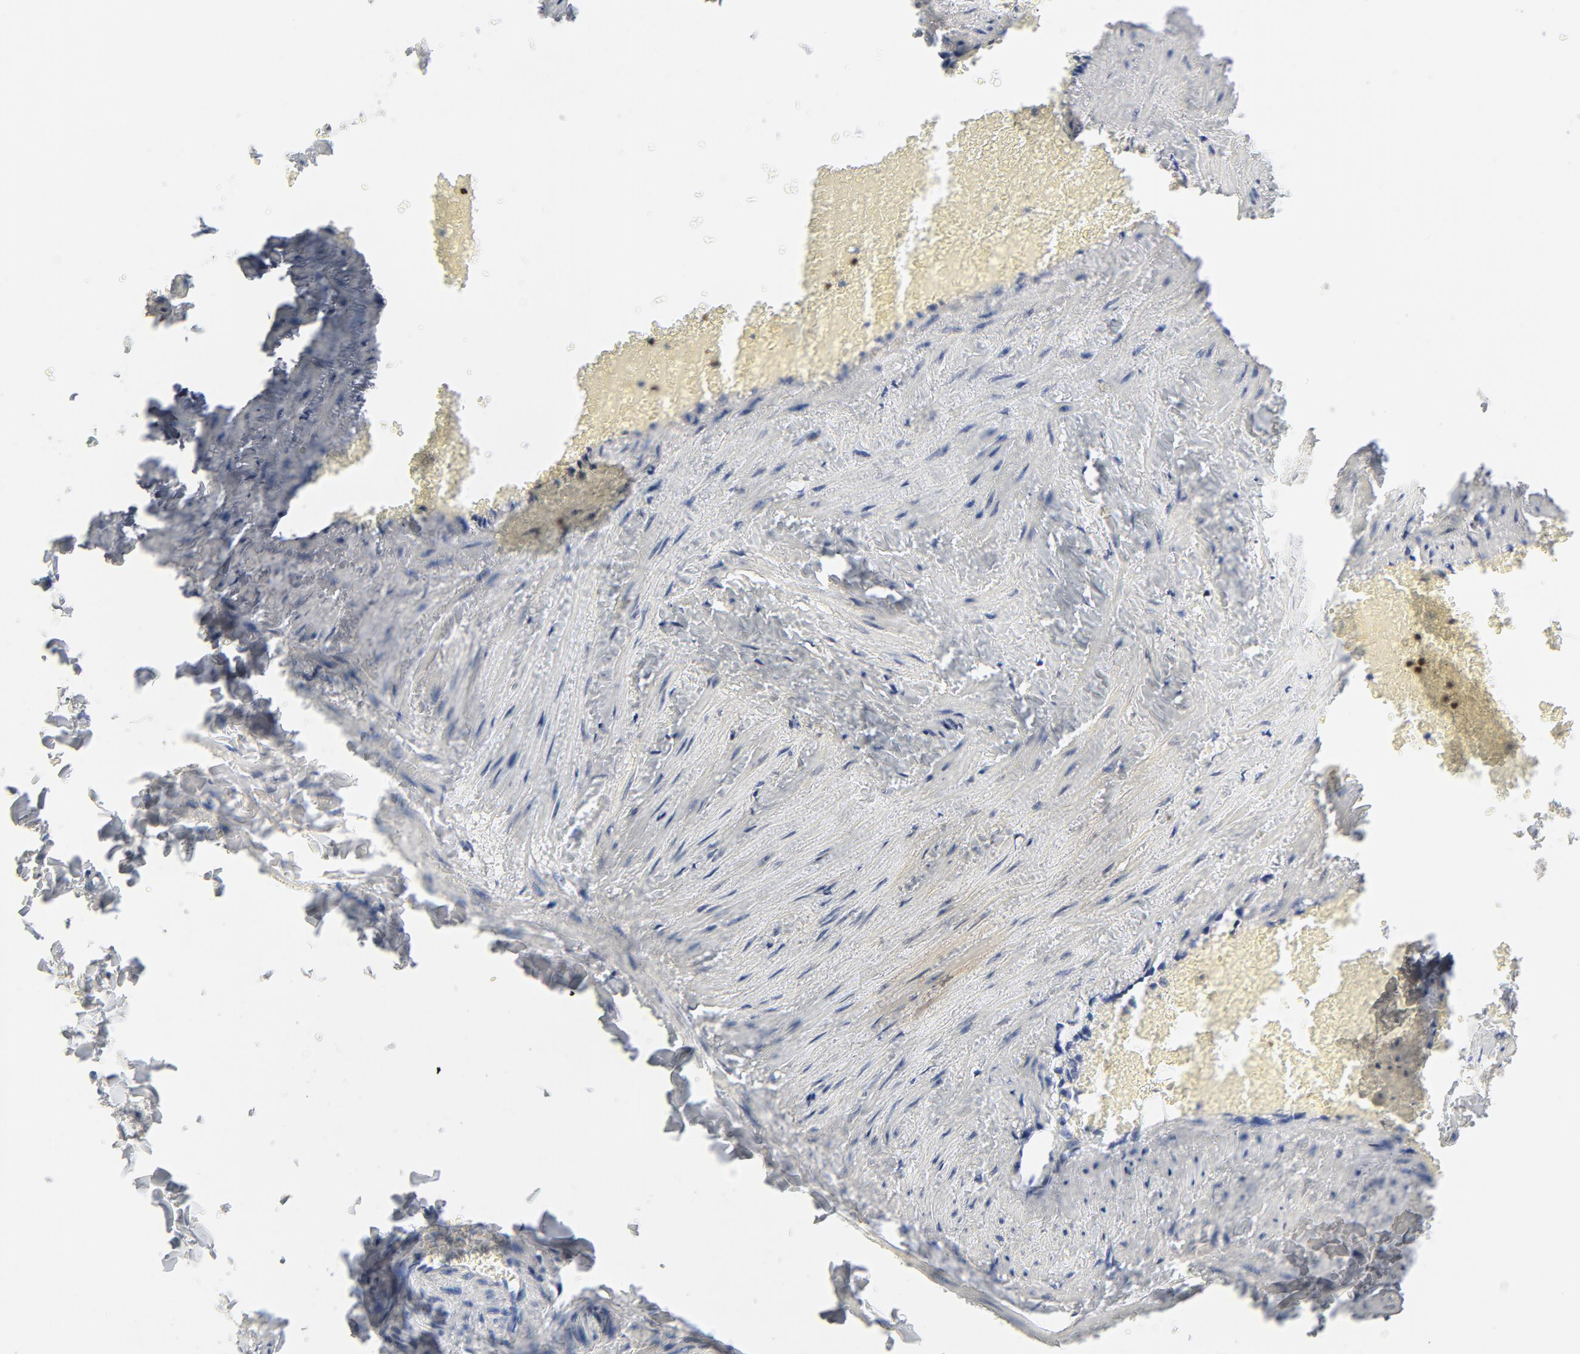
{"staining": {"intensity": "negative", "quantity": "none", "location": "none"}, "tissue": "adipose tissue", "cell_type": "Adipocytes", "image_type": "normal", "snomed": [{"axis": "morphology", "description": "Normal tissue, NOS"}, {"axis": "topography", "description": "Vascular tissue"}], "caption": "Immunohistochemistry (IHC) photomicrograph of normal adipose tissue: adipose tissue stained with DAB demonstrates no significant protein staining in adipocytes.", "gene": "NCF1", "patient": {"sex": "male", "age": 41}}